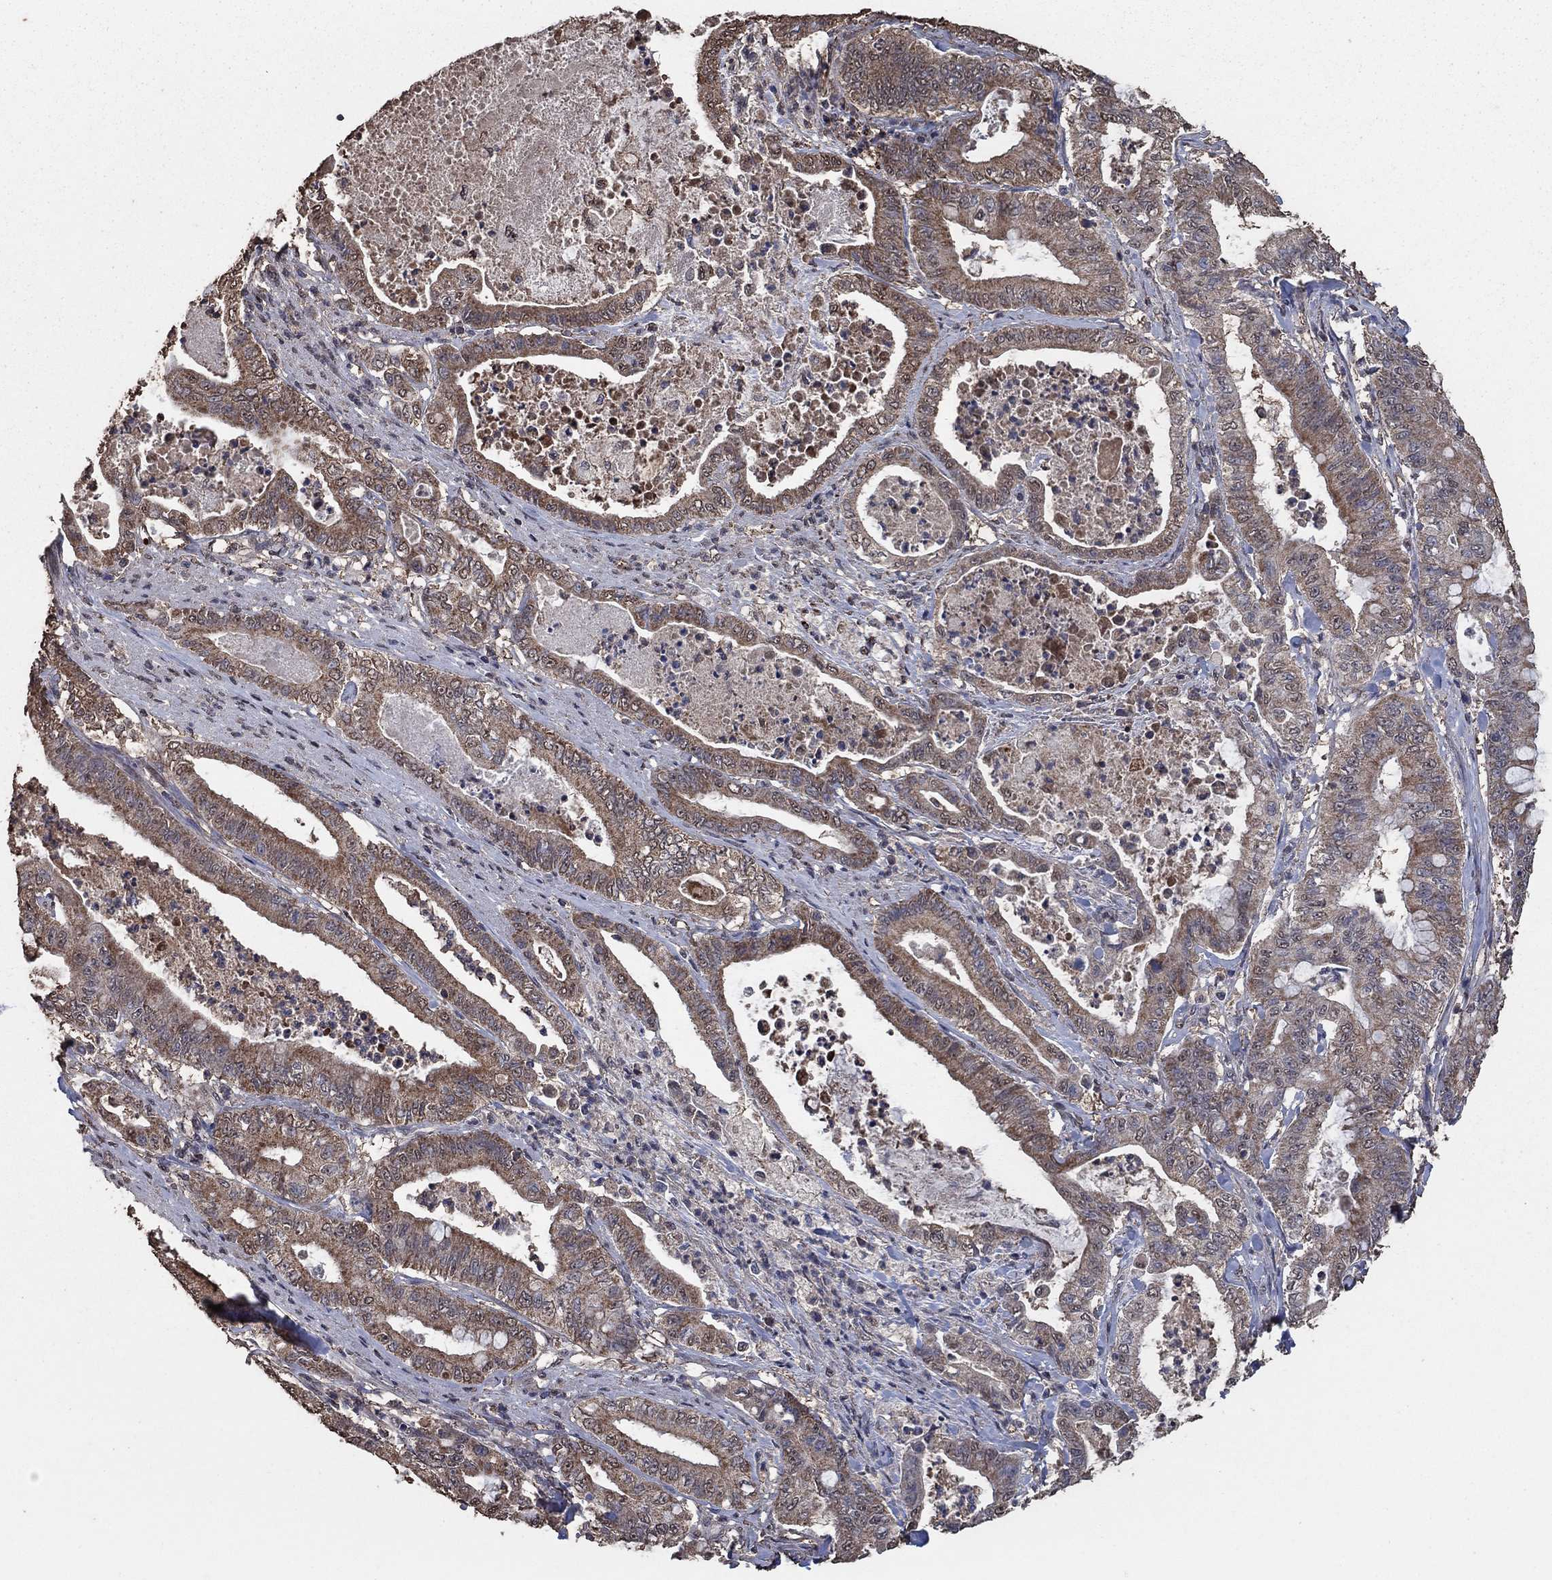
{"staining": {"intensity": "moderate", "quantity": "25%-75%", "location": "cytoplasmic/membranous"}, "tissue": "pancreatic cancer", "cell_type": "Tumor cells", "image_type": "cancer", "snomed": [{"axis": "morphology", "description": "Adenocarcinoma, NOS"}, {"axis": "topography", "description": "Pancreas"}], "caption": "An IHC histopathology image of neoplastic tissue is shown. Protein staining in brown shows moderate cytoplasmic/membranous positivity in pancreatic cancer (adenocarcinoma) within tumor cells.", "gene": "MRPS24", "patient": {"sex": "male", "age": 71}}